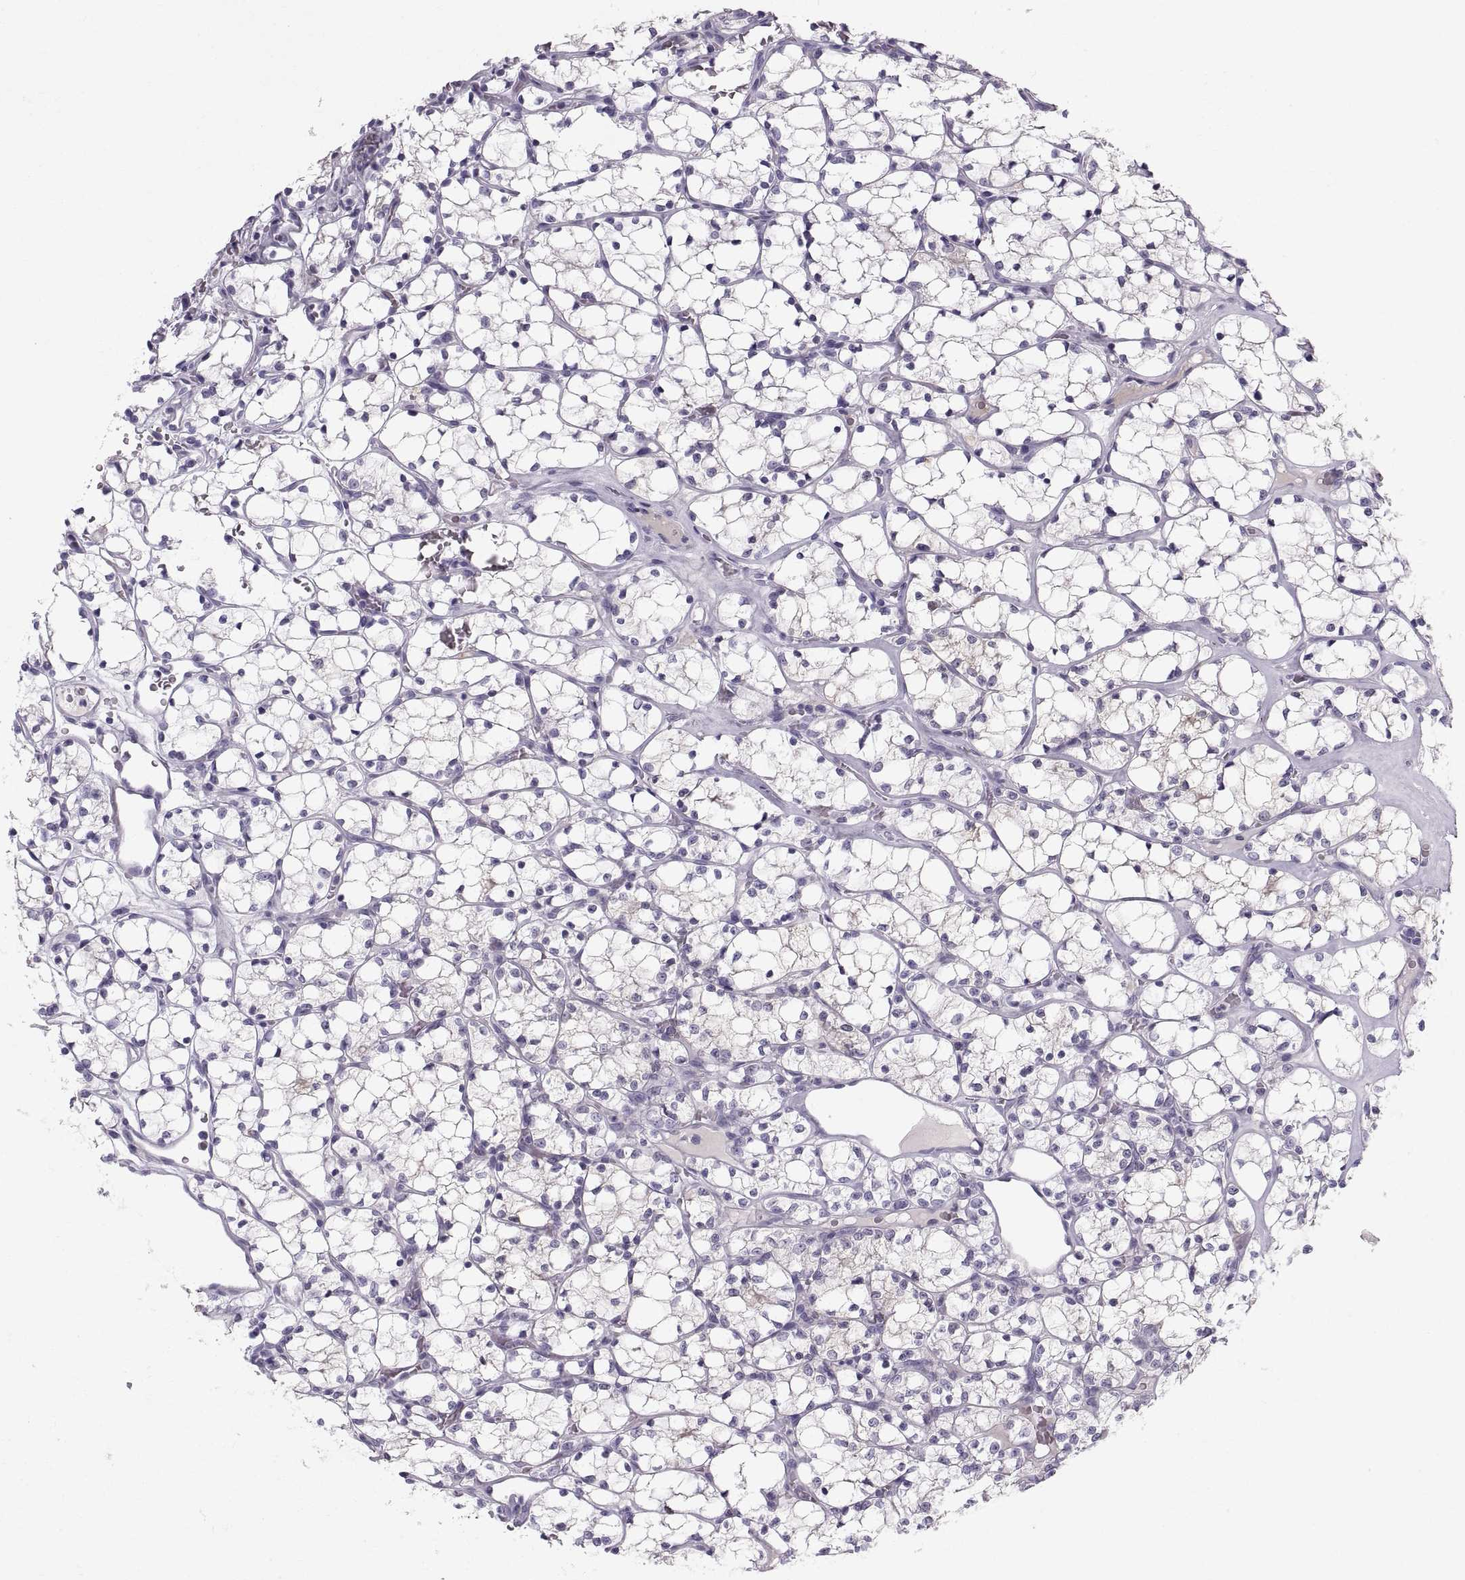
{"staining": {"intensity": "negative", "quantity": "none", "location": "none"}, "tissue": "renal cancer", "cell_type": "Tumor cells", "image_type": "cancer", "snomed": [{"axis": "morphology", "description": "Adenocarcinoma, NOS"}, {"axis": "topography", "description": "Kidney"}], "caption": "High magnification brightfield microscopy of renal adenocarcinoma stained with DAB (brown) and counterstained with hematoxylin (blue): tumor cells show no significant staining.", "gene": "SLC22A6", "patient": {"sex": "female", "age": 69}}